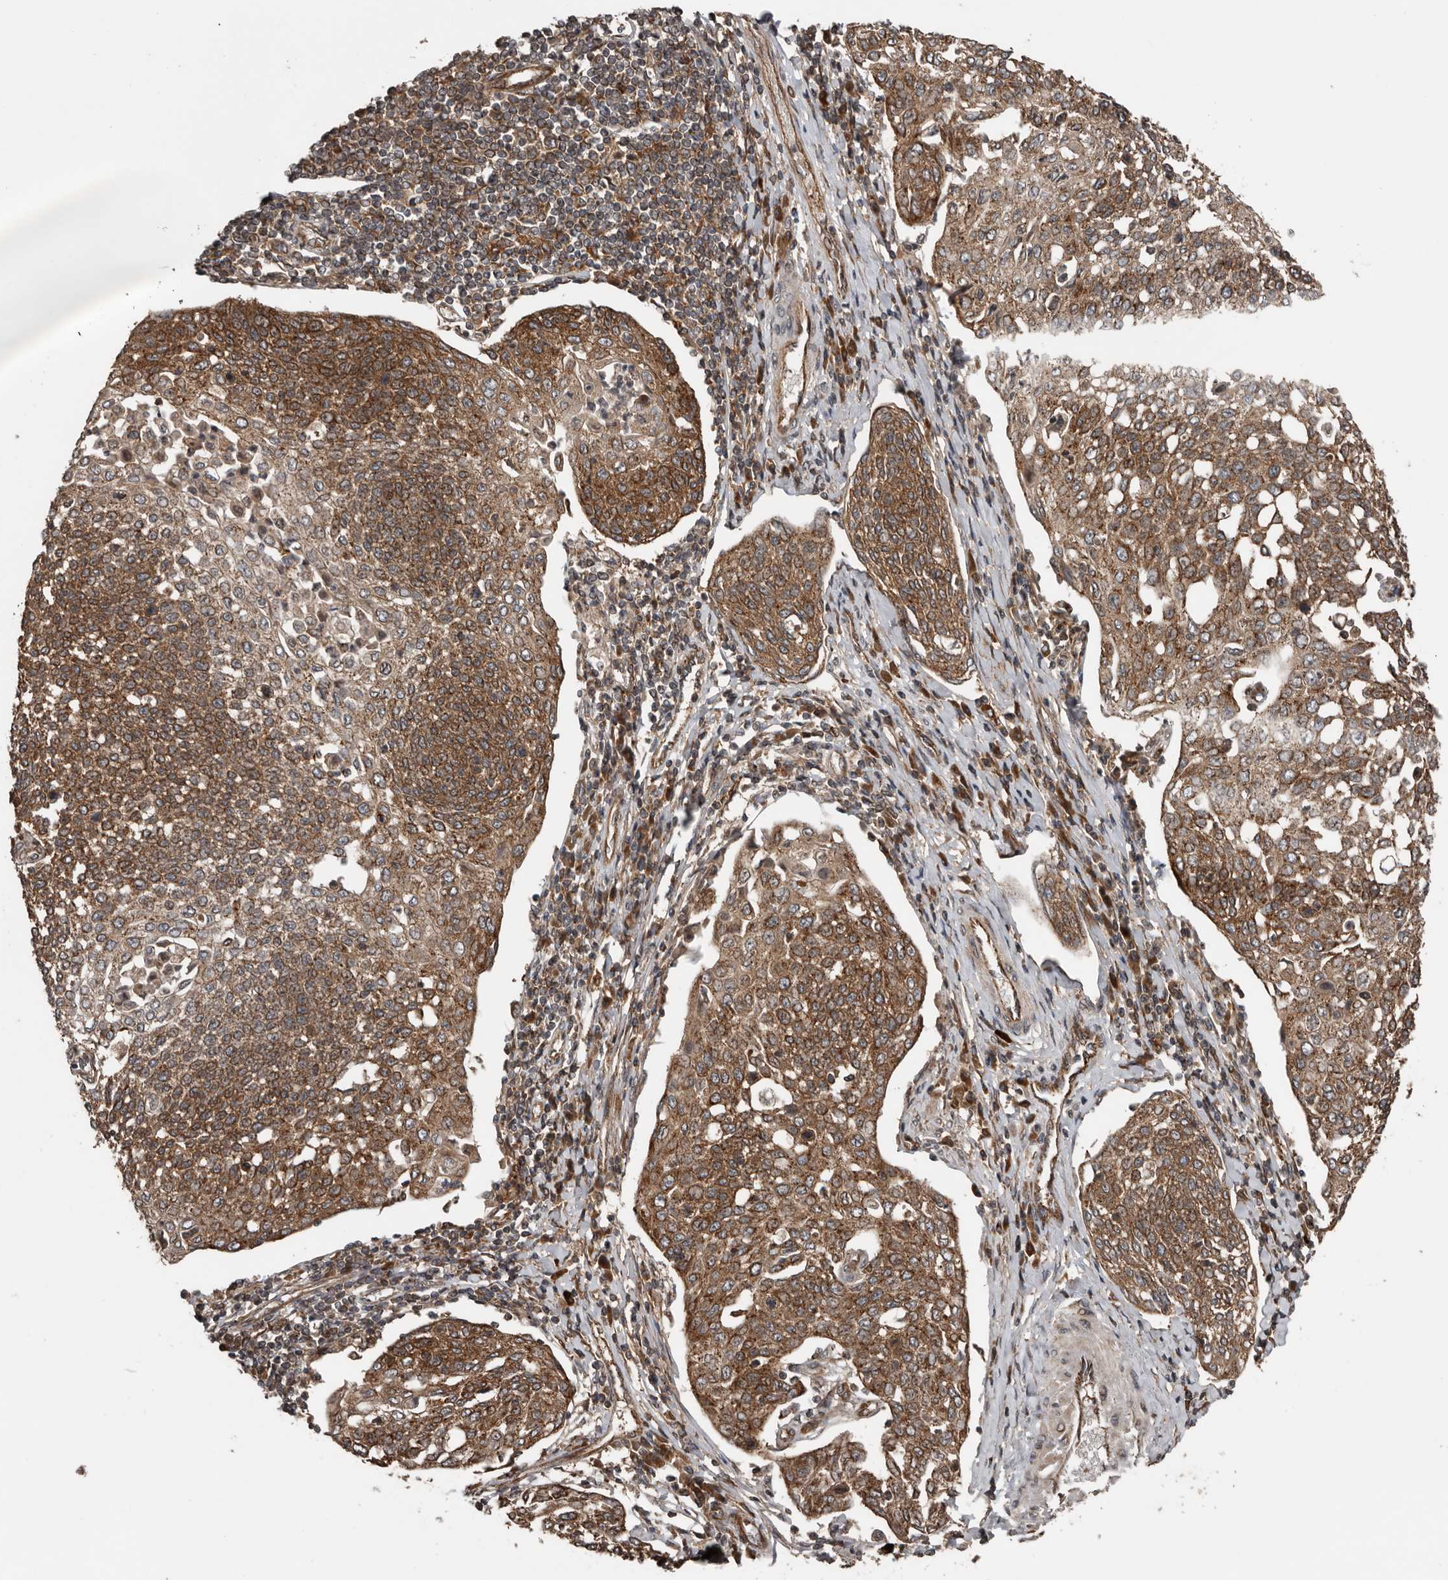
{"staining": {"intensity": "moderate", "quantity": ">75%", "location": "cytoplasmic/membranous"}, "tissue": "cervical cancer", "cell_type": "Tumor cells", "image_type": "cancer", "snomed": [{"axis": "morphology", "description": "Squamous cell carcinoma, NOS"}, {"axis": "topography", "description": "Cervix"}], "caption": "Moderate cytoplasmic/membranous protein expression is present in approximately >75% of tumor cells in cervical cancer. The staining was performed using DAB, with brown indicating positive protein expression. Nuclei are stained blue with hematoxylin.", "gene": "CCDC190", "patient": {"sex": "female", "age": 34}}